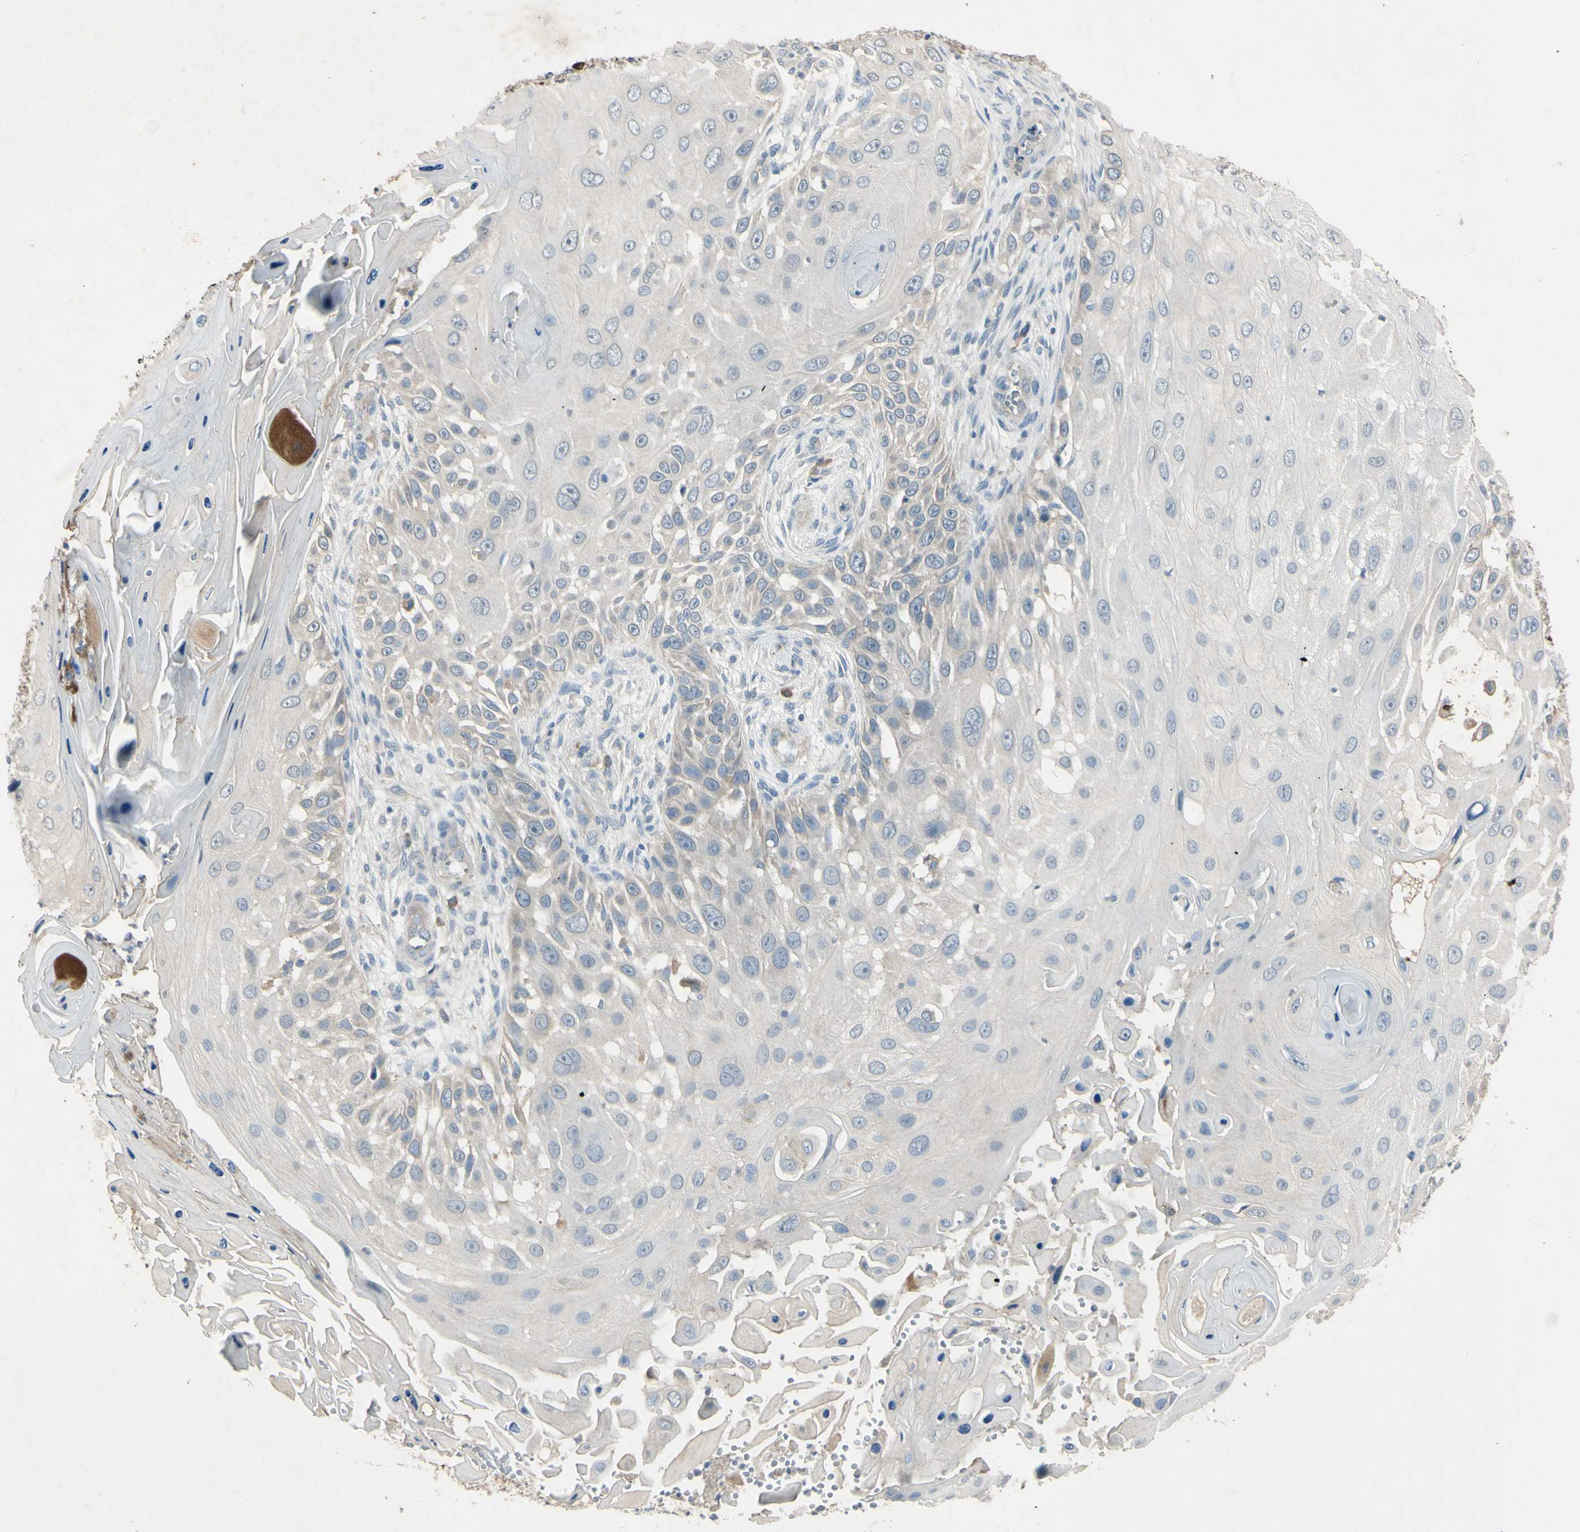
{"staining": {"intensity": "negative", "quantity": "none", "location": "none"}, "tissue": "skin cancer", "cell_type": "Tumor cells", "image_type": "cancer", "snomed": [{"axis": "morphology", "description": "Squamous cell carcinoma, NOS"}, {"axis": "topography", "description": "Skin"}], "caption": "Skin cancer was stained to show a protein in brown. There is no significant staining in tumor cells.", "gene": "AATK", "patient": {"sex": "female", "age": 44}}